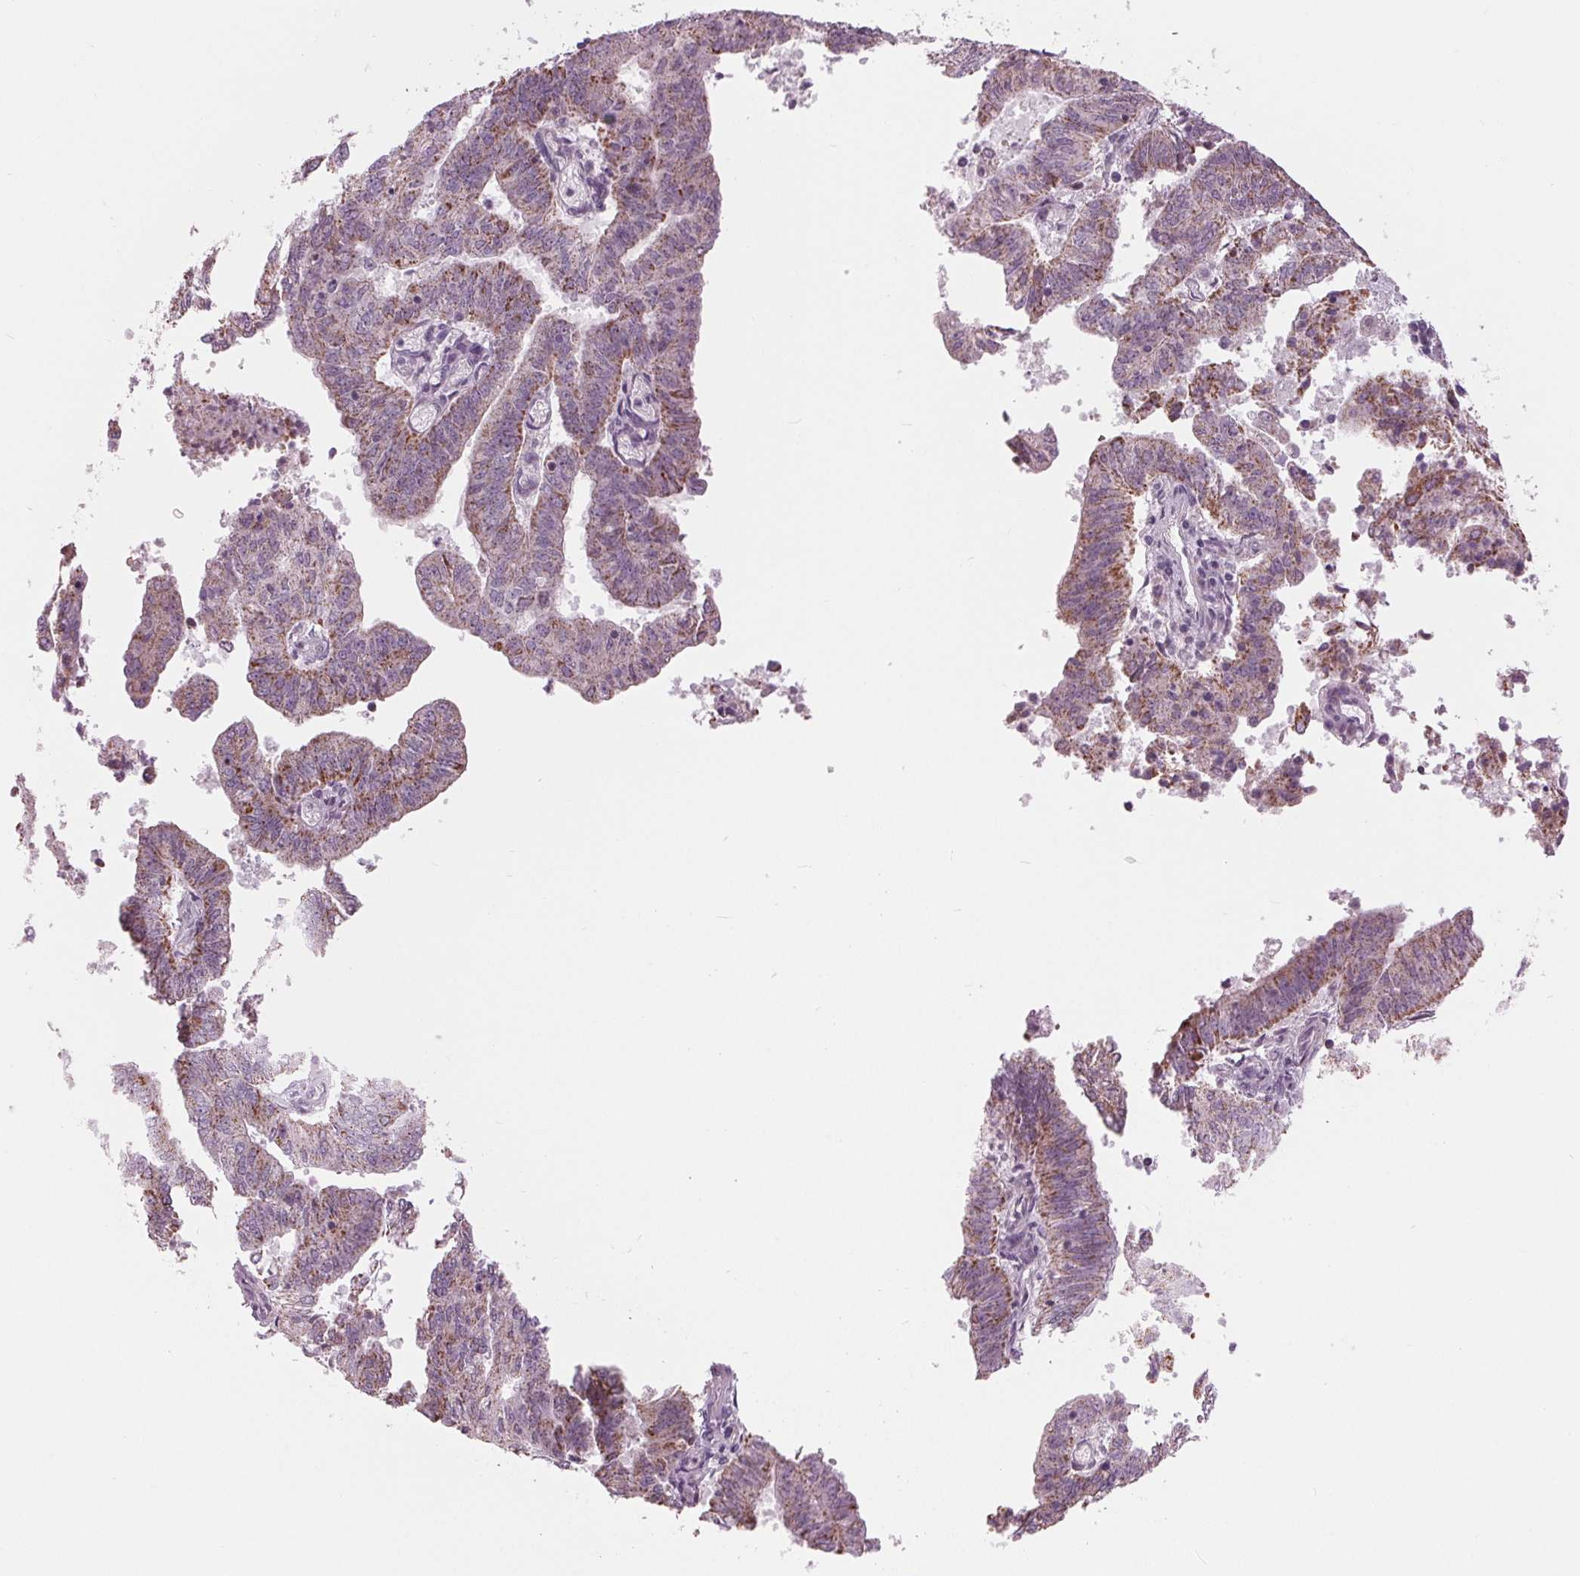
{"staining": {"intensity": "moderate", "quantity": "<25%", "location": "cytoplasmic/membranous"}, "tissue": "endometrial cancer", "cell_type": "Tumor cells", "image_type": "cancer", "snomed": [{"axis": "morphology", "description": "Adenocarcinoma, NOS"}, {"axis": "topography", "description": "Endometrium"}], "caption": "DAB immunohistochemical staining of human endometrial cancer displays moderate cytoplasmic/membranous protein staining in about <25% of tumor cells. Immunohistochemistry (ihc) stains the protein in brown and the nuclei are stained blue.", "gene": "SAMD4A", "patient": {"sex": "female", "age": 82}}